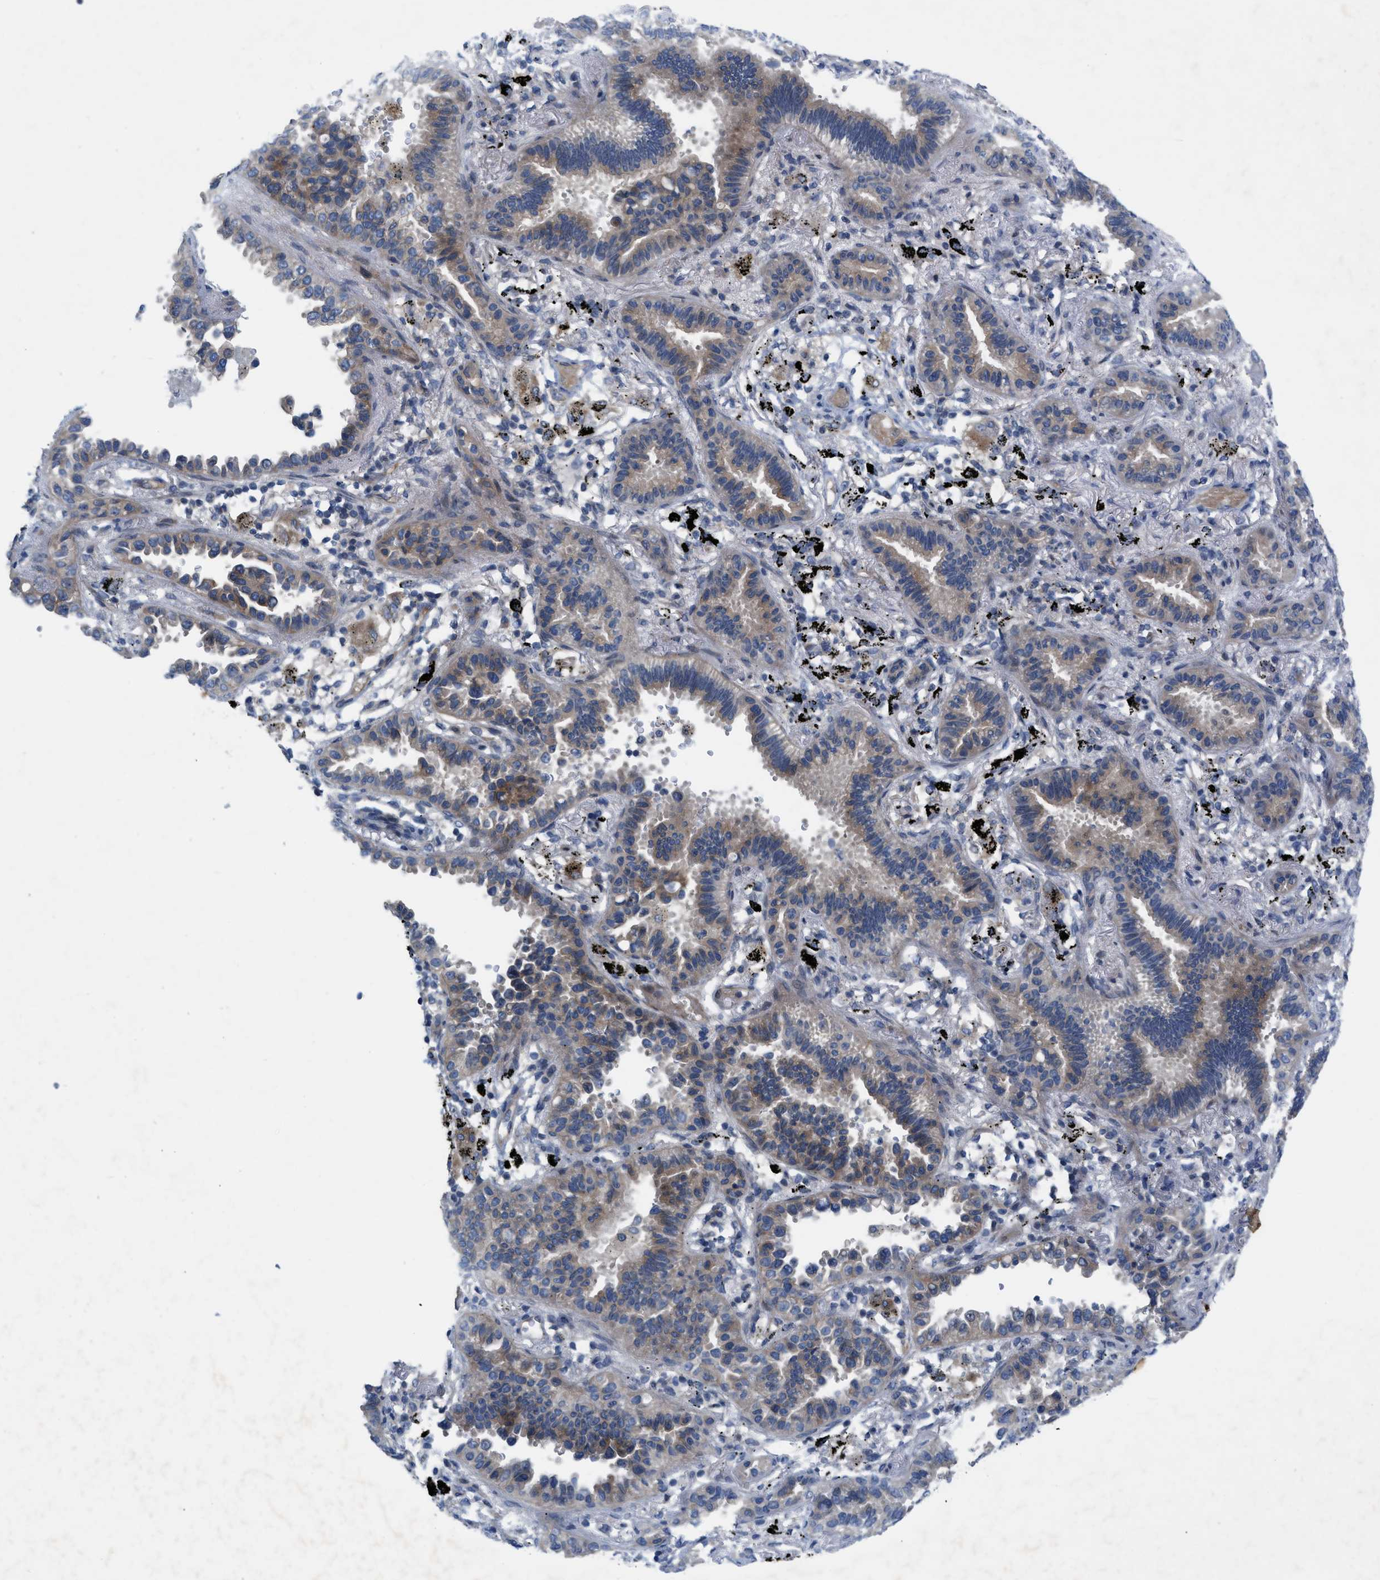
{"staining": {"intensity": "weak", "quantity": "25%-75%", "location": "cytoplasmic/membranous"}, "tissue": "lung cancer", "cell_type": "Tumor cells", "image_type": "cancer", "snomed": [{"axis": "morphology", "description": "Normal tissue, NOS"}, {"axis": "morphology", "description": "Adenocarcinoma, NOS"}, {"axis": "topography", "description": "Lung"}], "caption": "Weak cytoplasmic/membranous positivity for a protein is appreciated in approximately 25%-75% of tumor cells of lung cancer (adenocarcinoma) using immunohistochemistry (IHC).", "gene": "NDEL1", "patient": {"sex": "male", "age": 59}}